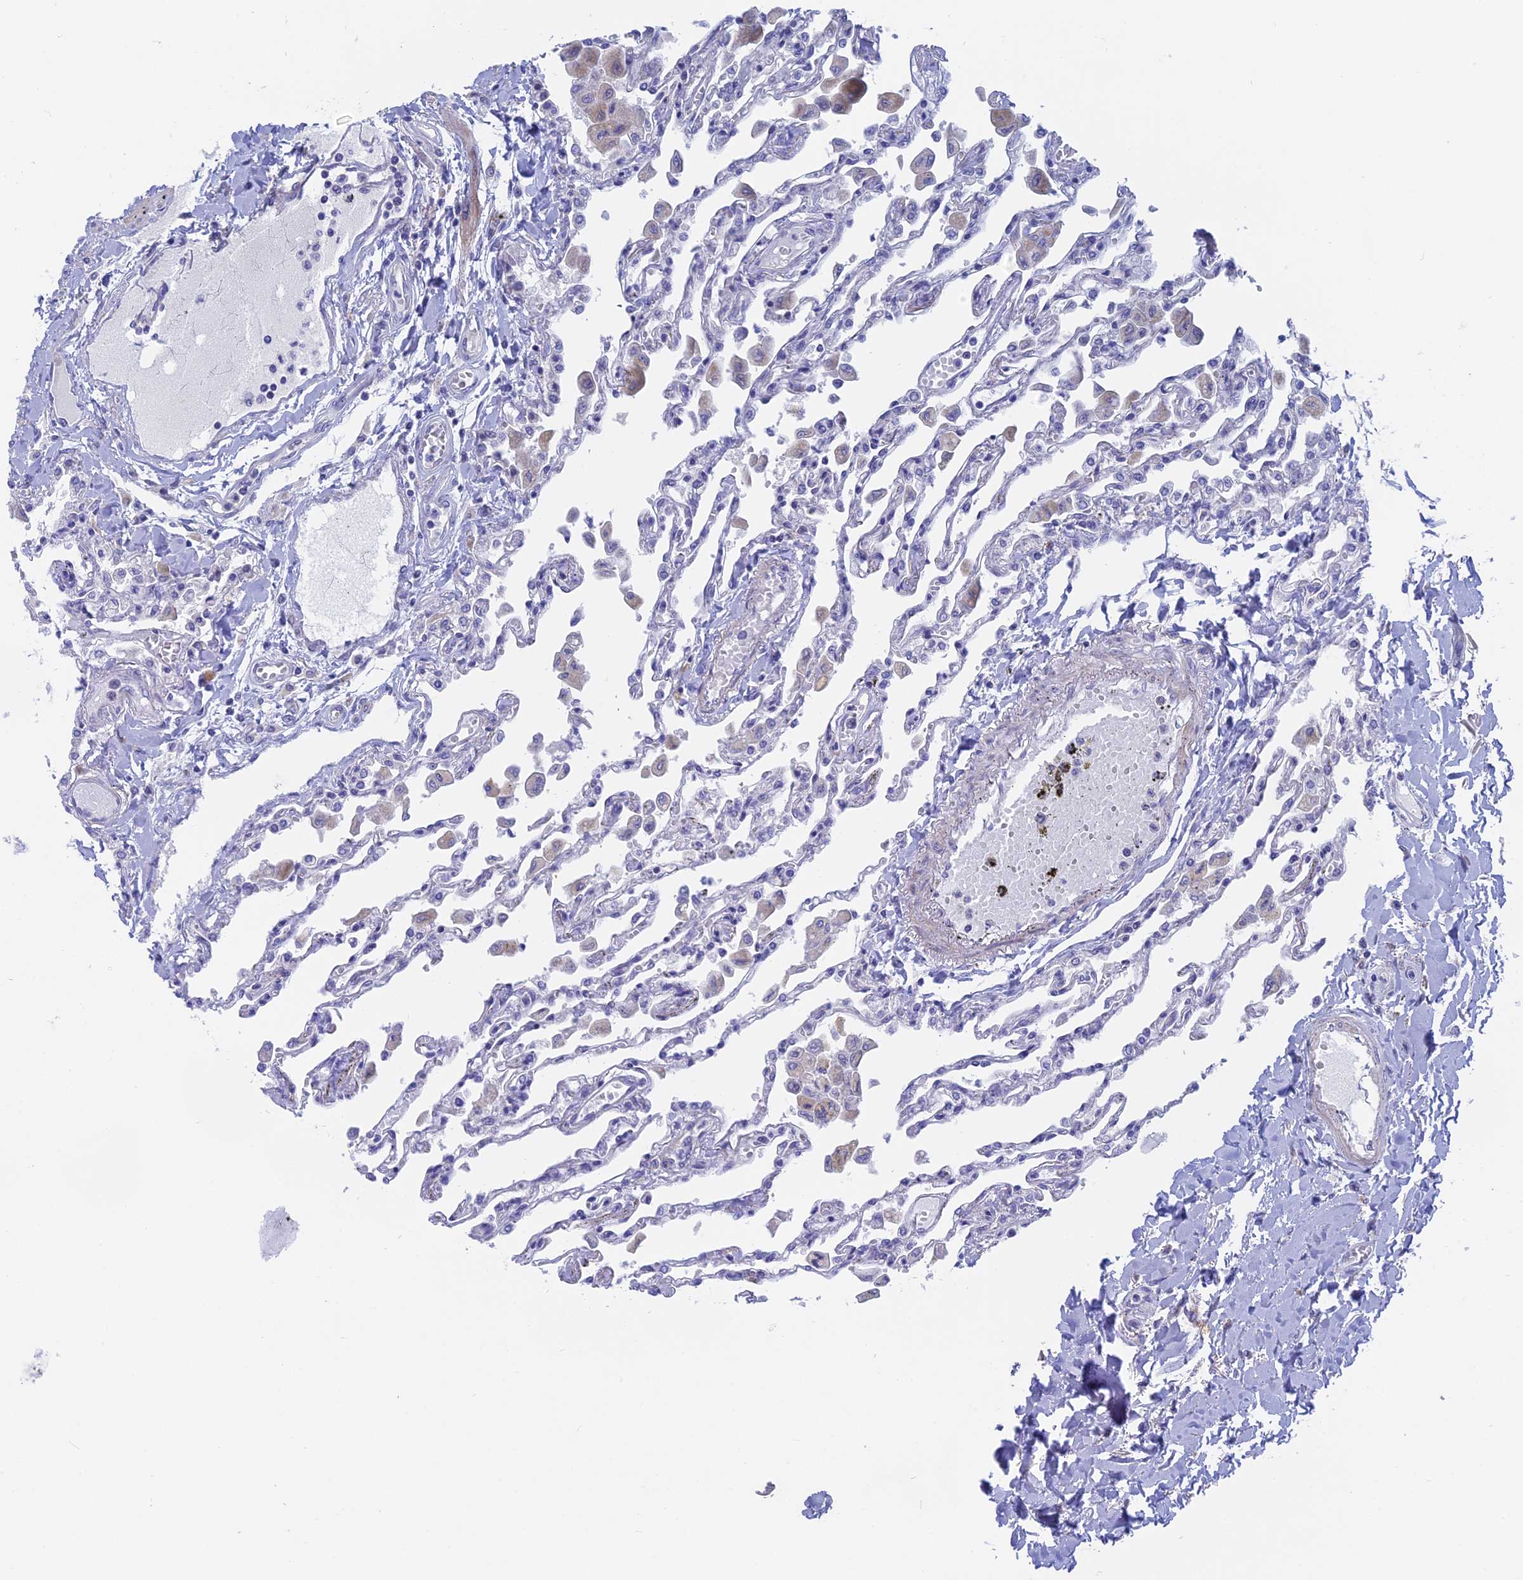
{"staining": {"intensity": "negative", "quantity": "none", "location": "none"}, "tissue": "lung", "cell_type": "Alveolar cells", "image_type": "normal", "snomed": [{"axis": "morphology", "description": "Normal tissue, NOS"}, {"axis": "topography", "description": "Bronchus"}, {"axis": "topography", "description": "Lung"}], "caption": "The image demonstrates no significant staining in alveolar cells of lung. Brightfield microscopy of immunohistochemistry stained with DAB (3,3'-diaminobenzidine) (brown) and hematoxylin (blue), captured at high magnification.", "gene": "GLB1L", "patient": {"sex": "female", "age": 49}}